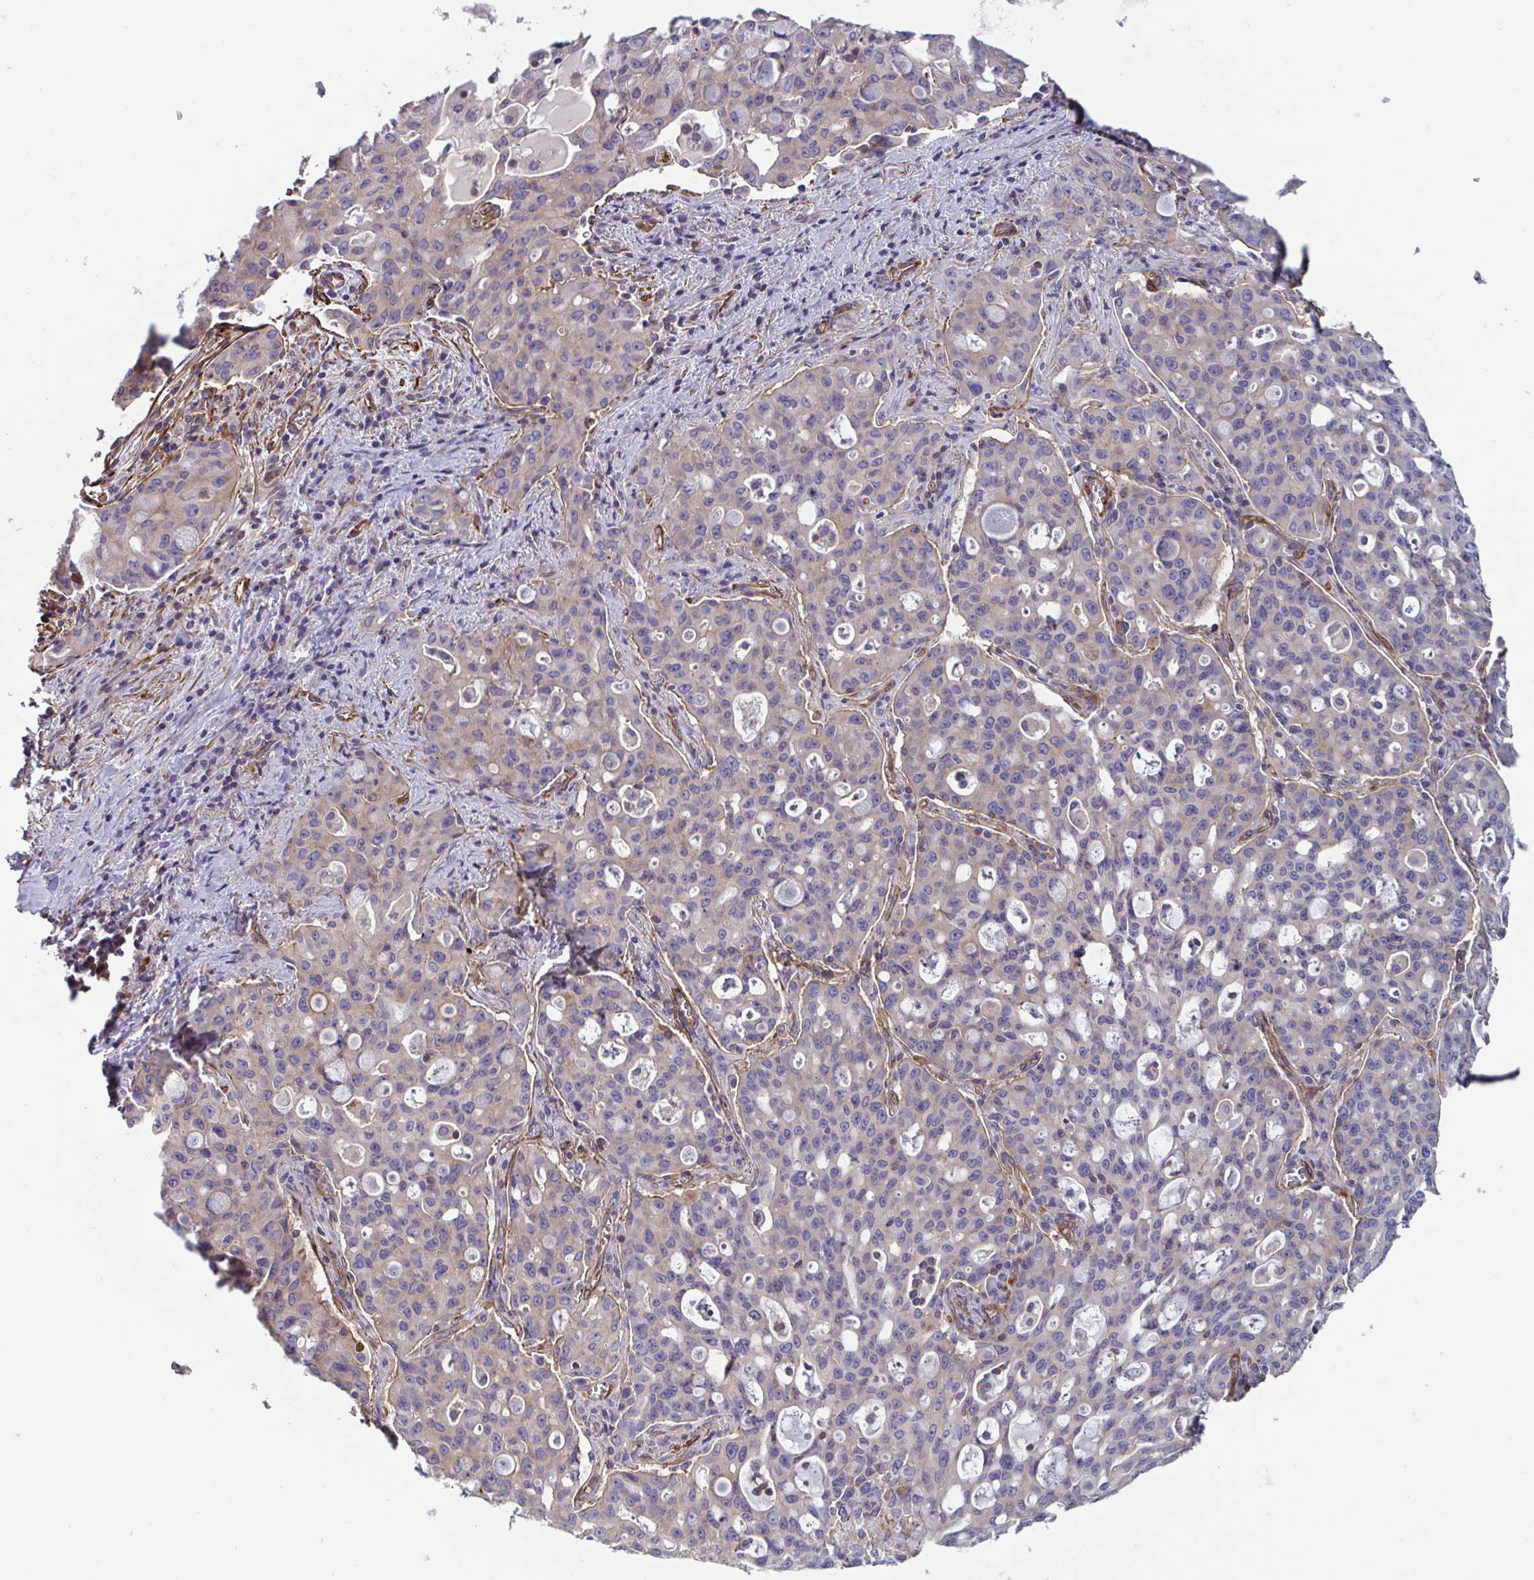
{"staining": {"intensity": "weak", "quantity": "25%-75%", "location": "cytoplasmic/membranous"}, "tissue": "lung cancer", "cell_type": "Tumor cells", "image_type": "cancer", "snomed": [{"axis": "morphology", "description": "Adenocarcinoma, NOS"}, {"axis": "topography", "description": "Lung"}], "caption": "Lung adenocarcinoma was stained to show a protein in brown. There is low levels of weak cytoplasmic/membranous expression in approximately 25%-75% of tumor cells. Ihc stains the protein of interest in brown and the nuclei are stained blue.", "gene": "SHISA7", "patient": {"sex": "female", "age": 44}}